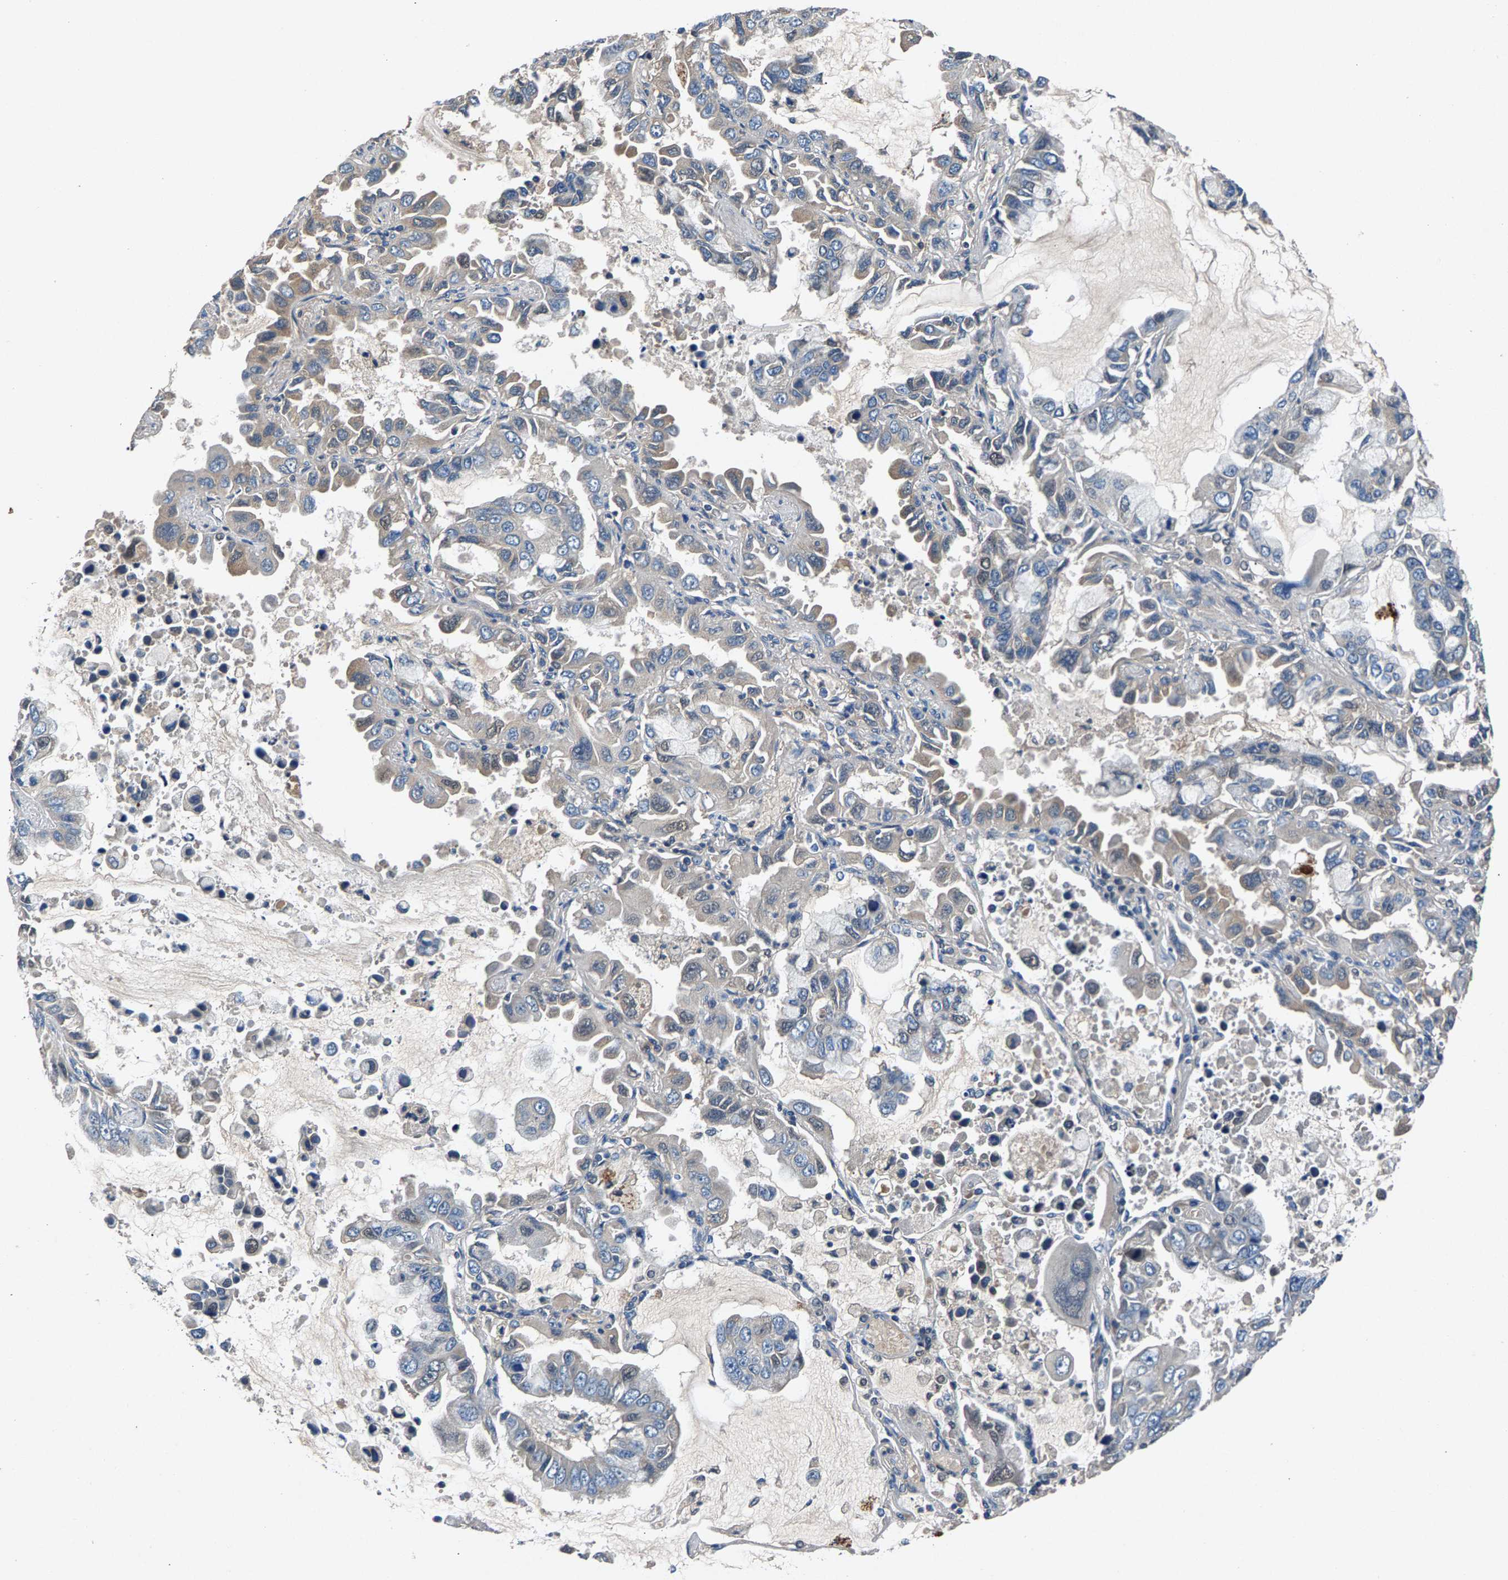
{"staining": {"intensity": "weak", "quantity": "<25%", "location": "cytoplasmic/membranous"}, "tissue": "lung cancer", "cell_type": "Tumor cells", "image_type": "cancer", "snomed": [{"axis": "morphology", "description": "Adenocarcinoma, NOS"}, {"axis": "topography", "description": "Lung"}], "caption": "A high-resolution micrograph shows immunohistochemistry staining of lung adenocarcinoma, which shows no significant staining in tumor cells.", "gene": "PRXL2C", "patient": {"sex": "male", "age": 64}}